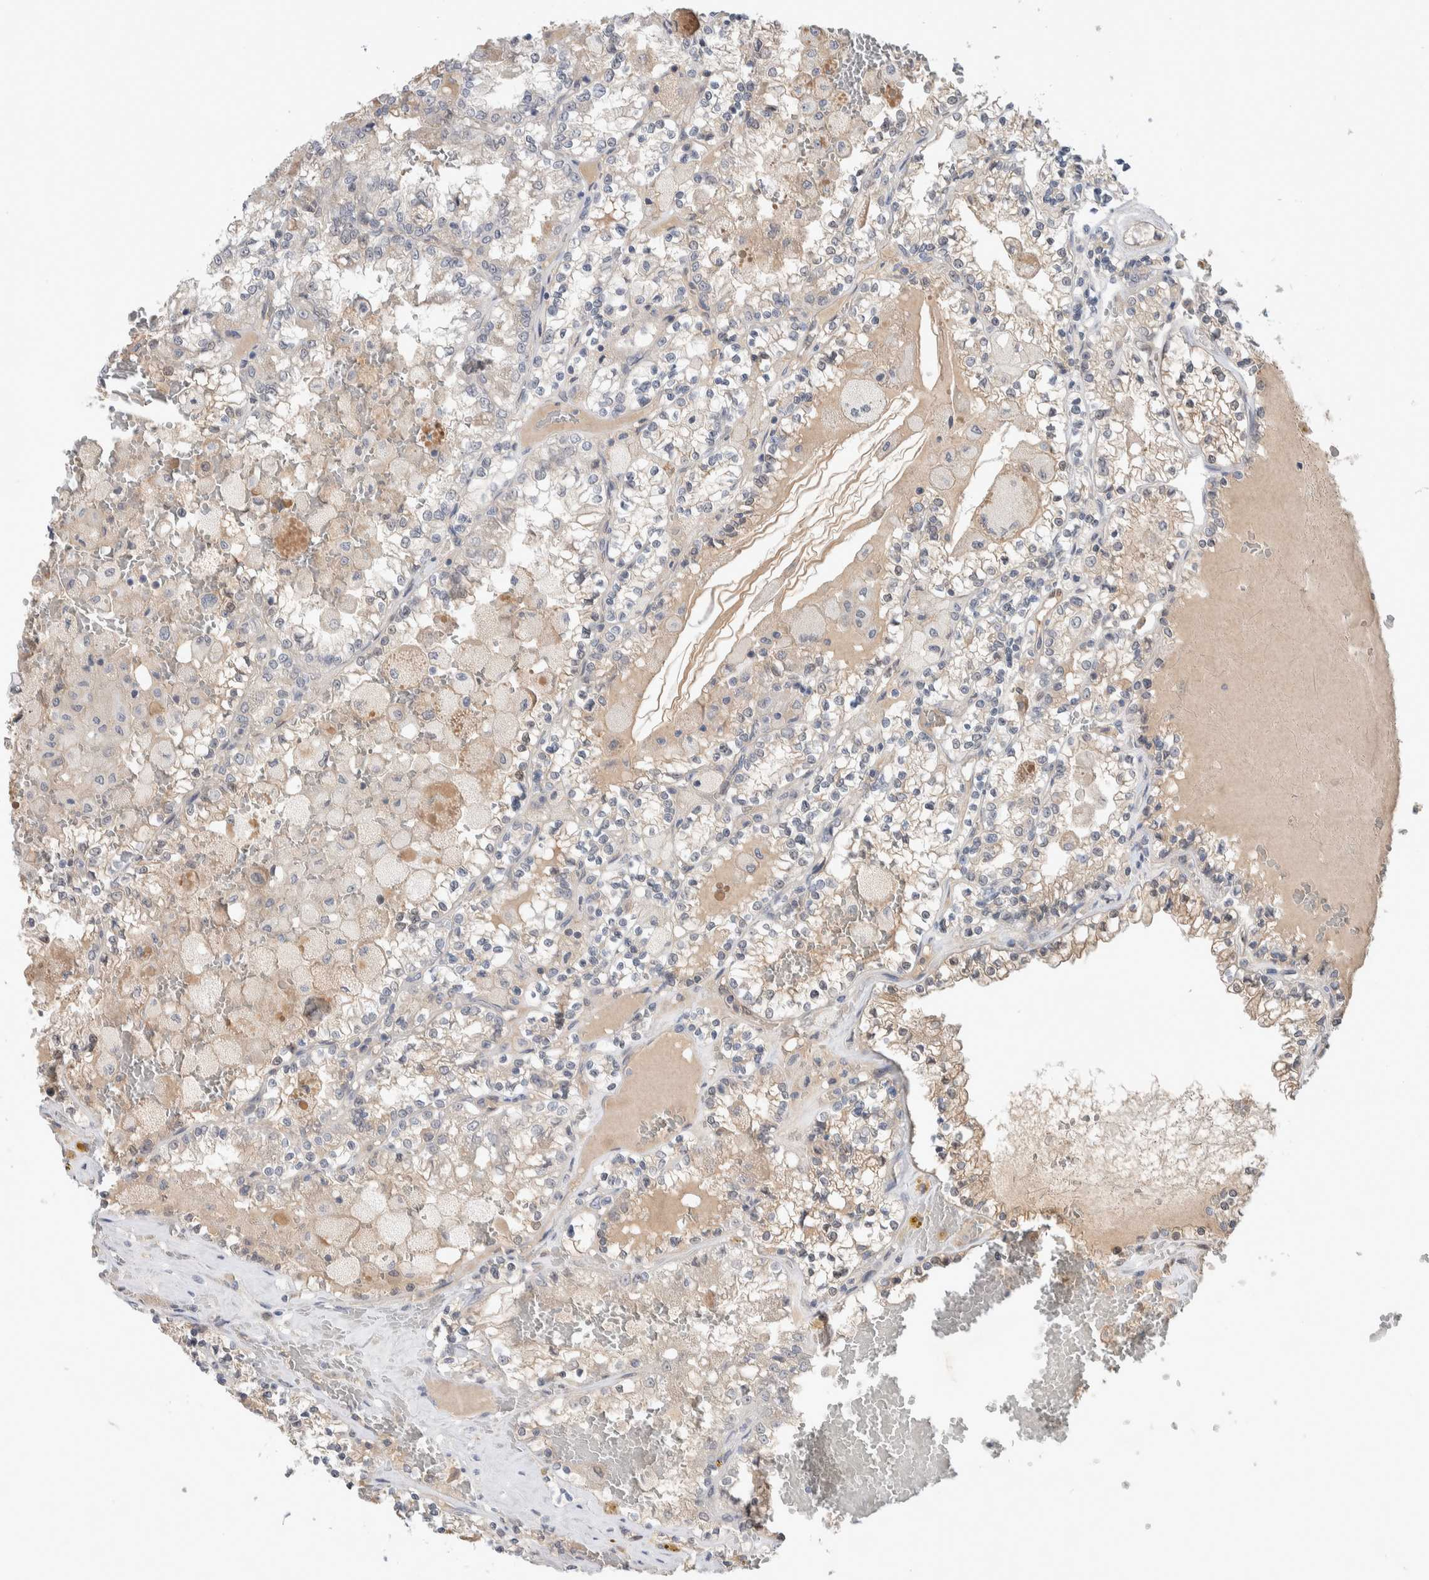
{"staining": {"intensity": "weak", "quantity": "<25%", "location": "cytoplasmic/membranous"}, "tissue": "renal cancer", "cell_type": "Tumor cells", "image_type": "cancer", "snomed": [{"axis": "morphology", "description": "Adenocarcinoma, NOS"}, {"axis": "topography", "description": "Kidney"}], "caption": "A photomicrograph of renal adenocarcinoma stained for a protein displays no brown staining in tumor cells. The staining is performed using DAB brown chromogen with nuclei counter-stained in using hematoxylin.", "gene": "DEPTOR", "patient": {"sex": "female", "age": 56}}